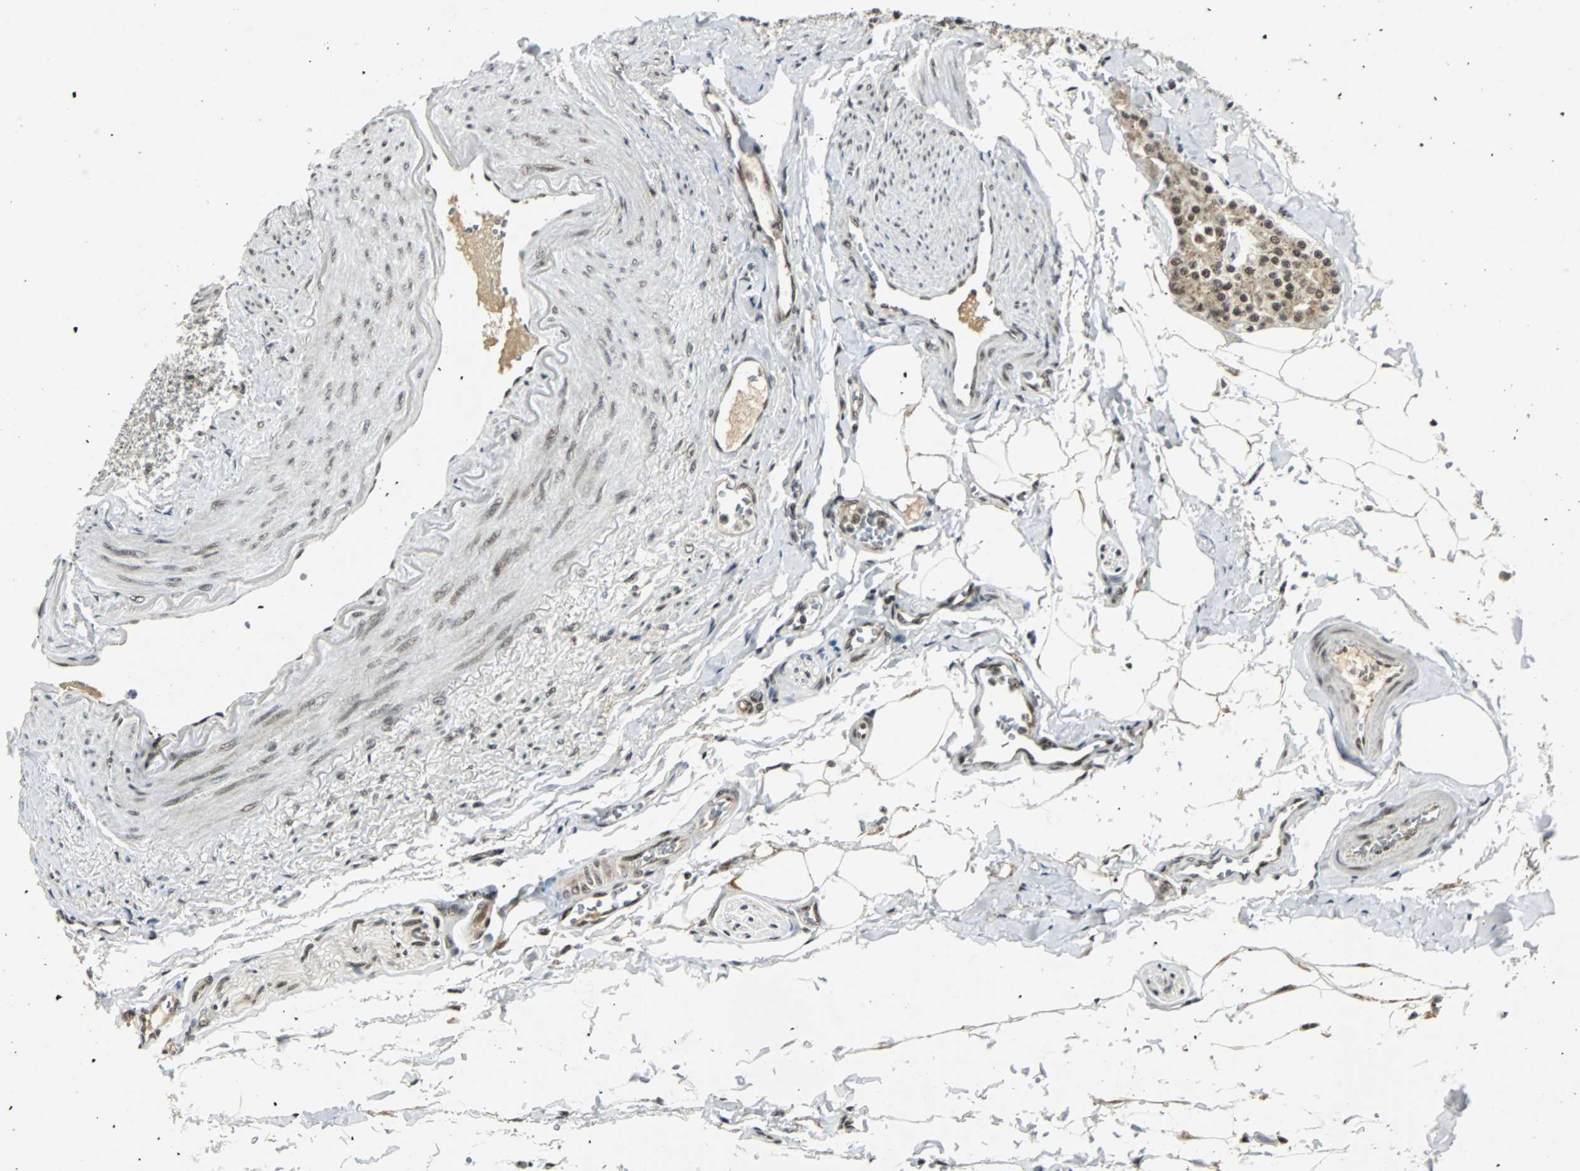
{"staining": {"intensity": "moderate", "quantity": ">75%", "location": "nuclear"}, "tissue": "carcinoid", "cell_type": "Tumor cells", "image_type": "cancer", "snomed": [{"axis": "morphology", "description": "Carcinoid, malignant, NOS"}, {"axis": "topography", "description": "Colon"}], "caption": "A brown stain labels moderate nuclear staining of a protein in human carcinoid tumor cells.", "gene": "TAF5", "patient": {"sex": "female", "age": 61}}